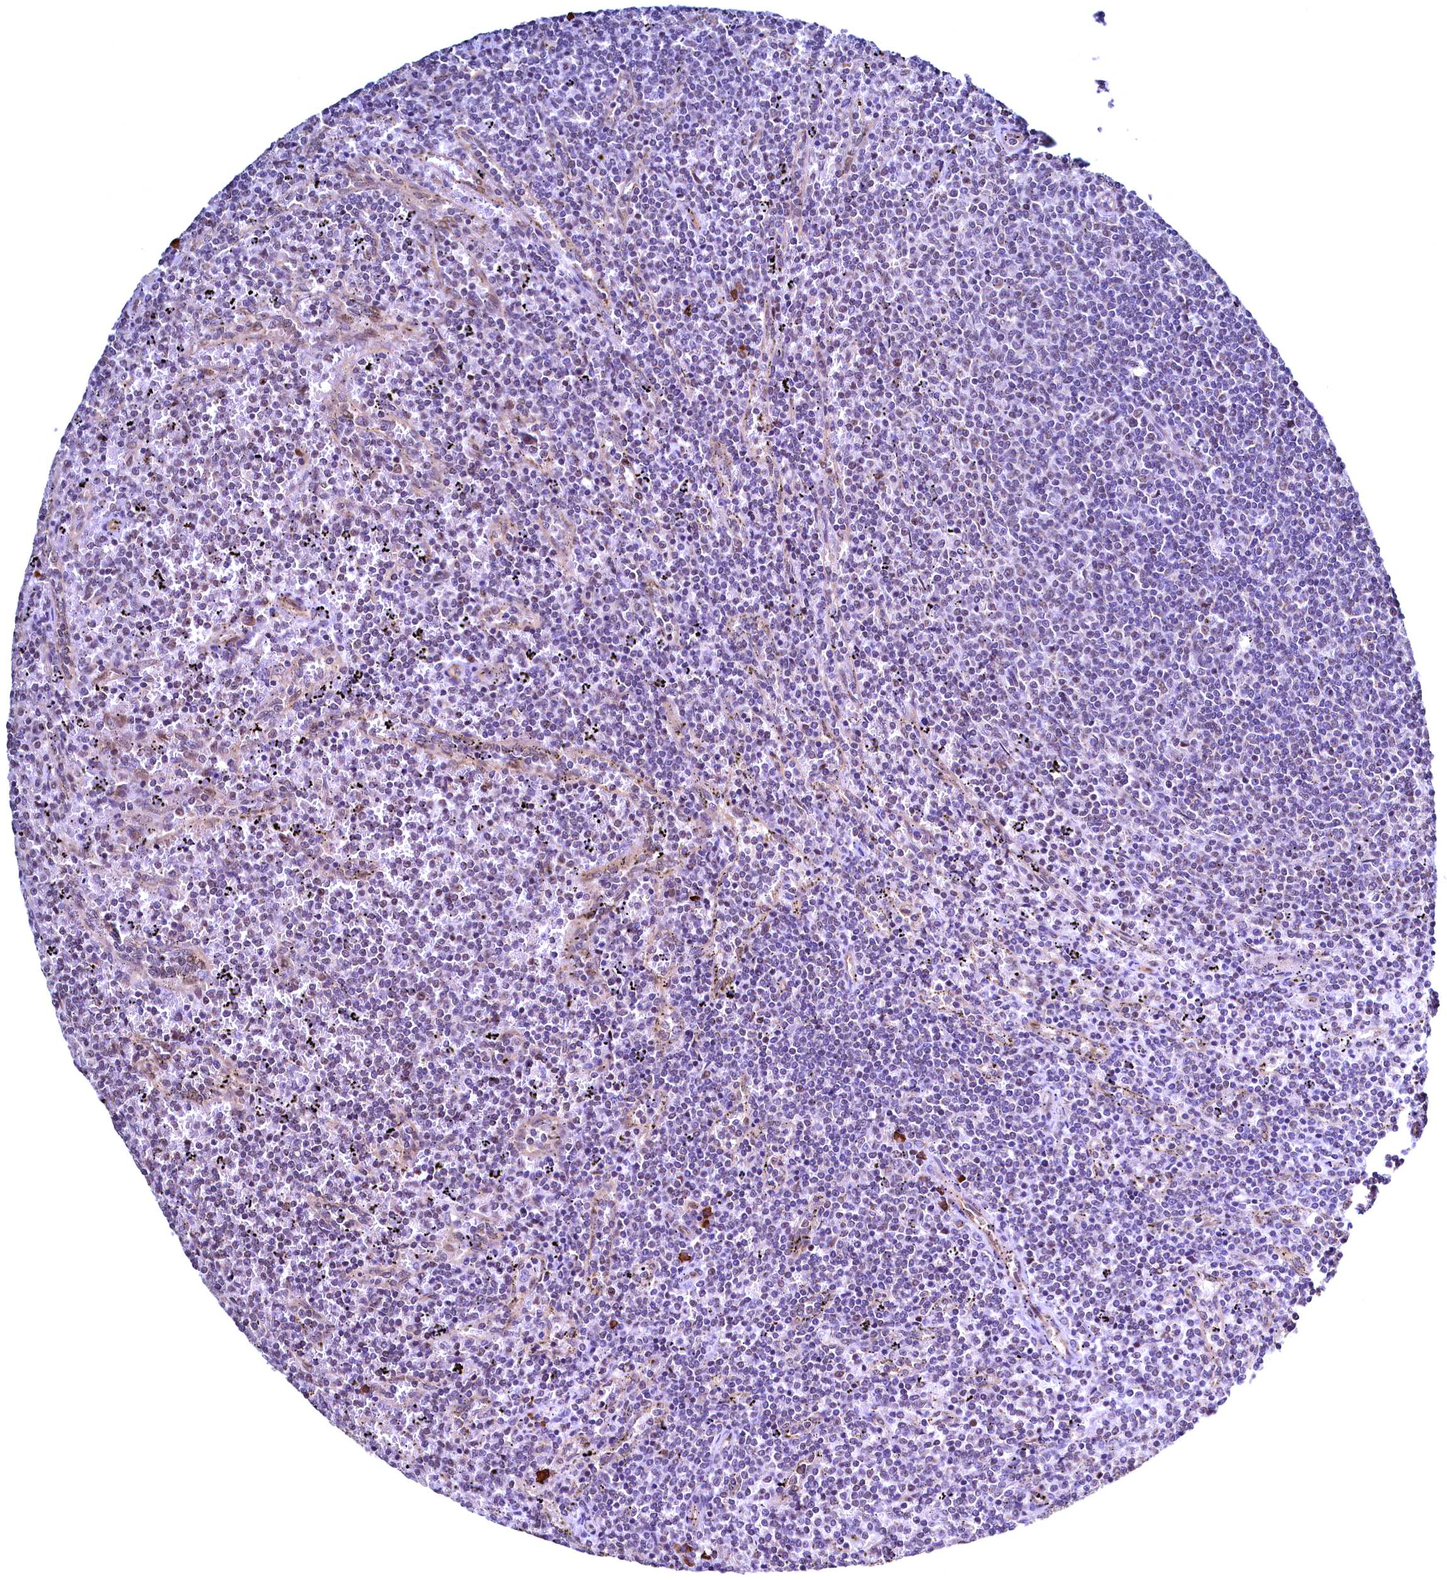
{"staining": {"intensity": "negative", "quantity": "none", "location": "none"}, "tissue": "lymphoma", "cell_type": "Tumor cells", "image_type": "cancer", "snomed": [{"axis": "morphology", "description": "Malignant lymphoma, non-Hodgkin's type, Low grade"}, {"axis": "topography", "description": "Spleen"}], "caption": "The micrograph reveals no staining of tumor cells in low-grade malignant lymphoma, non-Hodgkin's type.", "gene": "RBFA", "patient": {"sex": "female", "age": 50}}